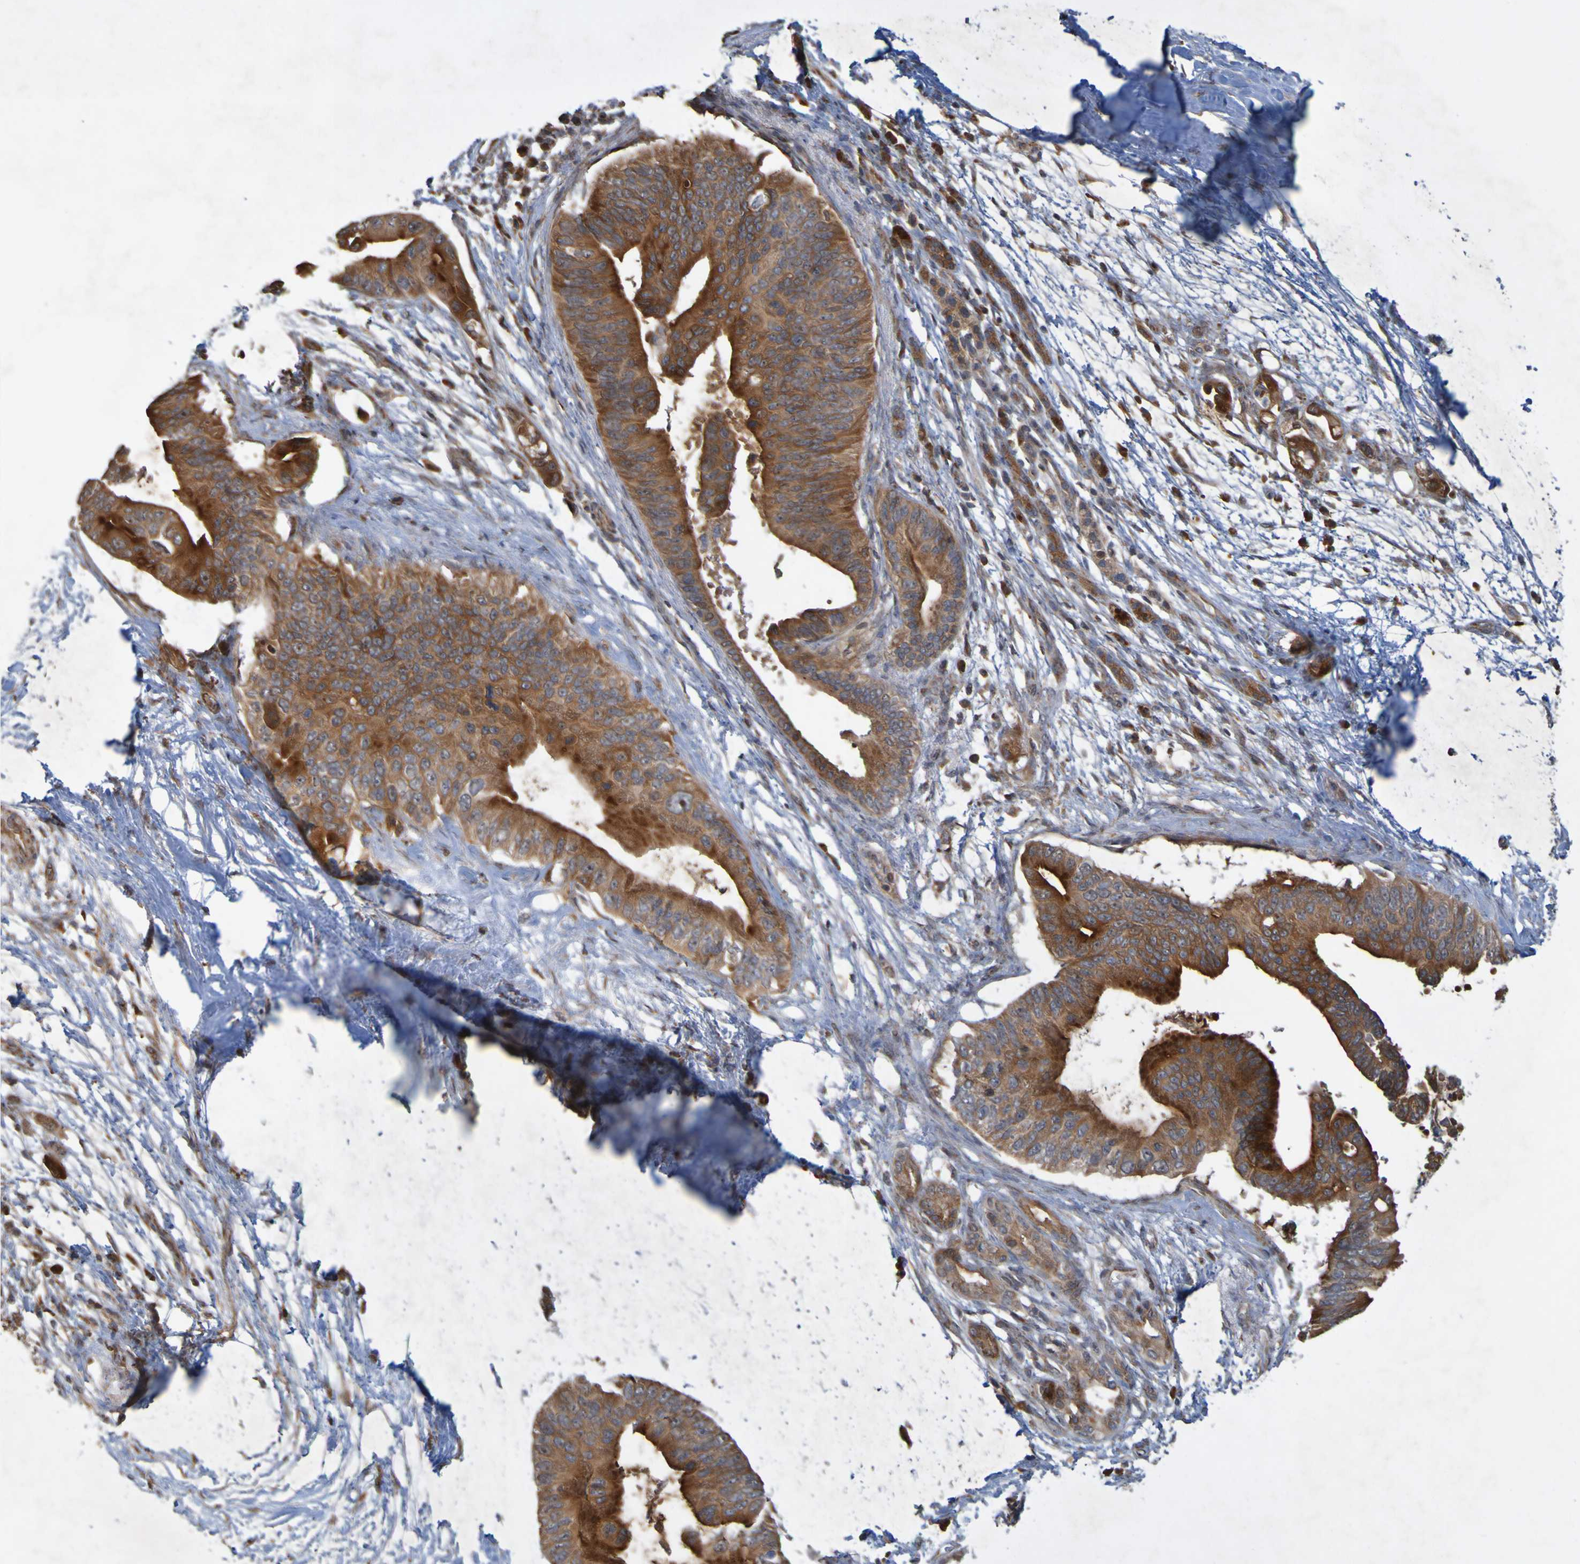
{"staining": {"intensity": "moderate", "quantity": ">75%", "location": "cytoplasmic/membranous"}, "tissue": "pancreatic cancer", "cell_type": "Tumor cells", "image_type": "cancer", "snomed": [{"axis": "morphology", "description": "Adenocarcinoma, NOS"}, {"axis": "topography", "description": "Pancreas"}], "caption": "Immunohistochemical staining of human pancreatic cancer (adenocarcinoma) displays medium levels of moderate cytoplasmic/membranous expression in about >75% of tumor cells.", "gene": "TMBIM1", "patient": {"sex": "male", "age": 77}}